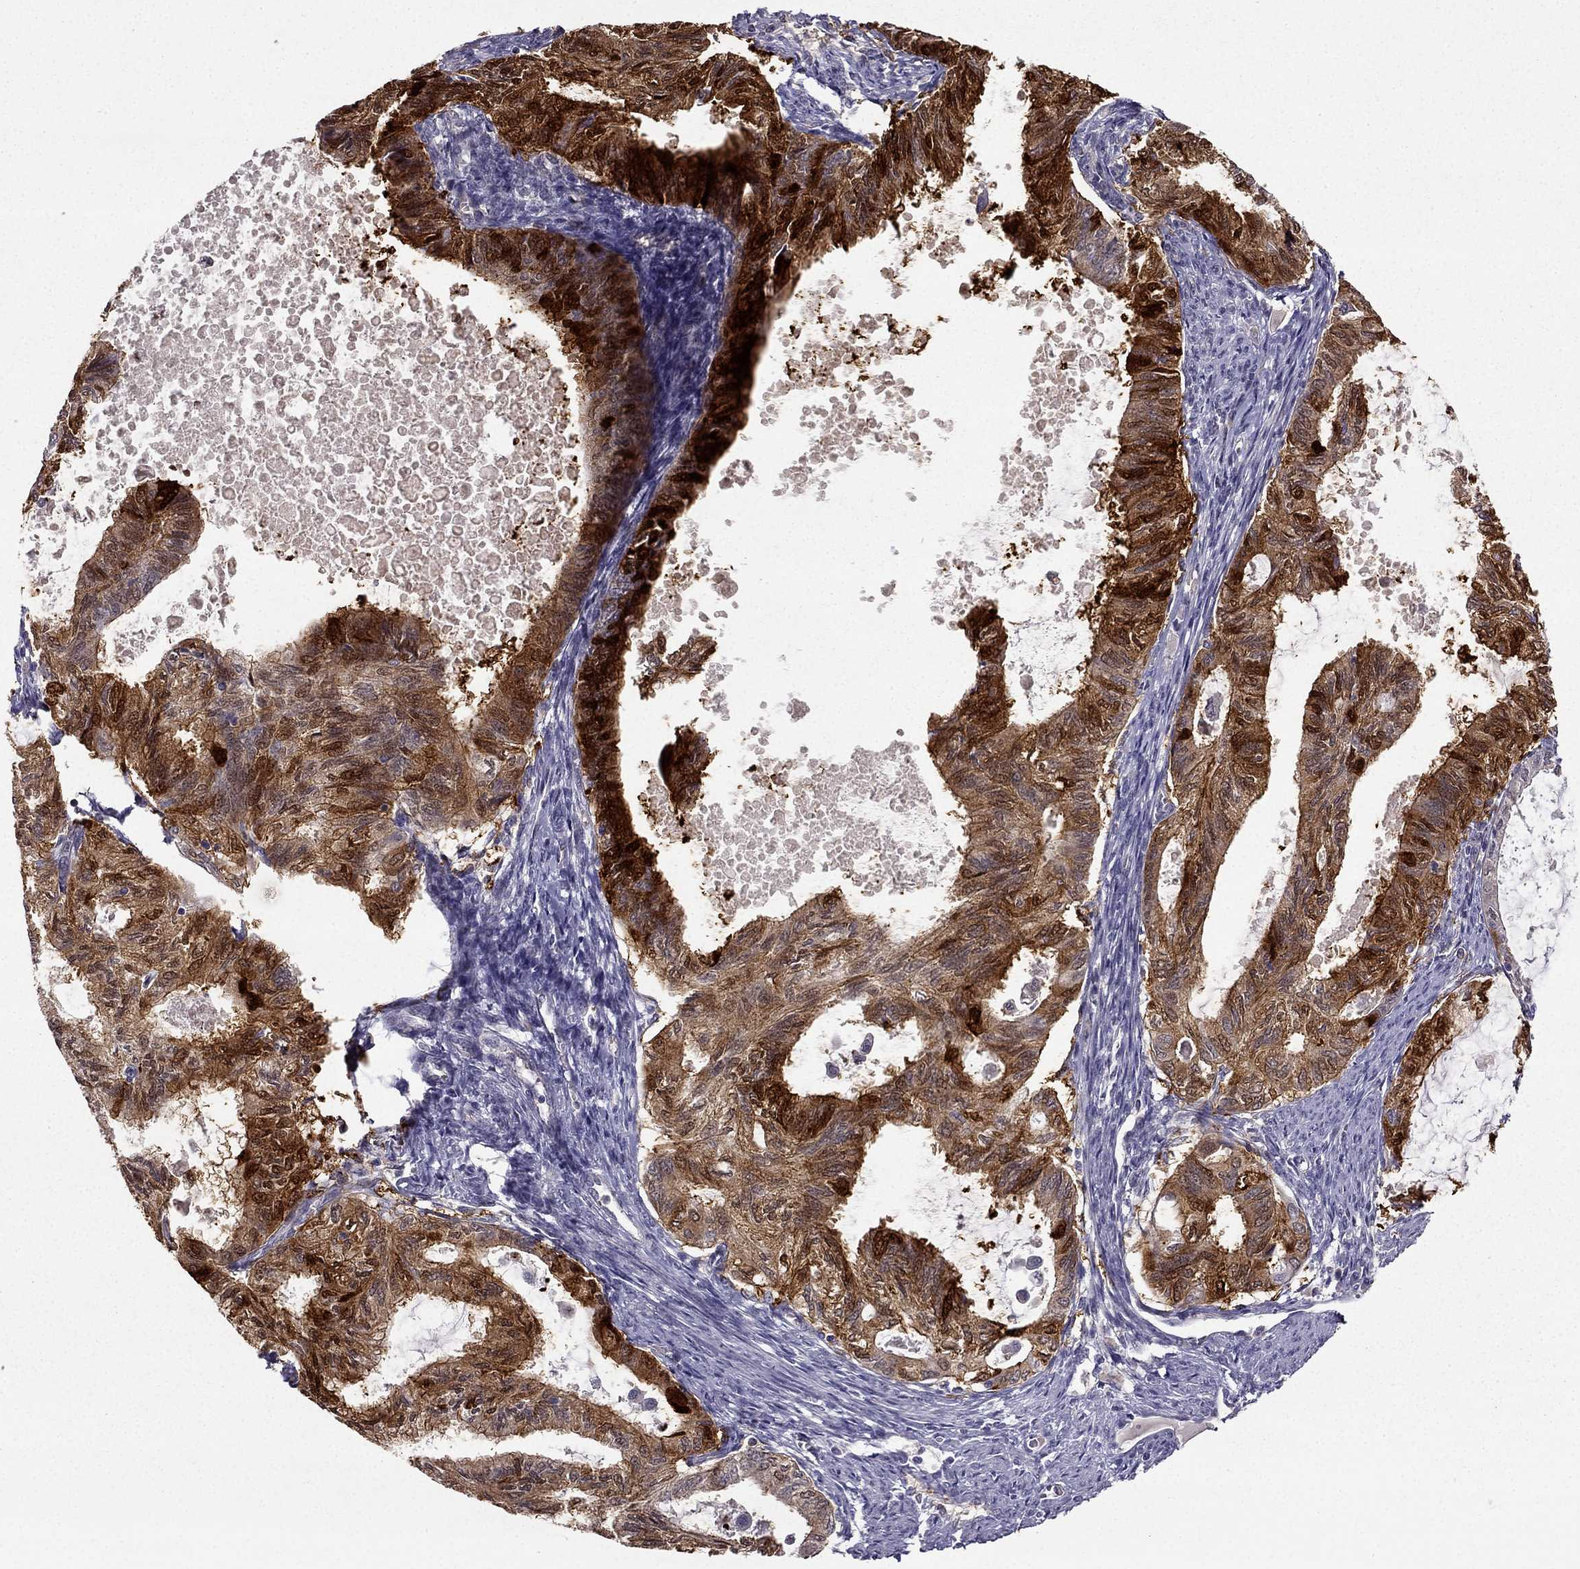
{"staining": {"intensity": "strong", "quantity": "25%-75%", "location": "cytoplasmic/membranous"}, "tissue": "endometrial cancer", "cell_type": "Tumor cells", "image_type": "cancer", "snomed": [{"axis": "morphology", "description": "Adenocarcinoma, NOS"}, {"axis": "topography", "description": "Endometrium"}], "caption": "Endometrial adenocarcinoma tissue demonstrates strong cytoplasmic/membranous staining in about 25%-75% of tumor cells", "gene": "NQO1", "patient": {"sex": "female", "age": 86}}